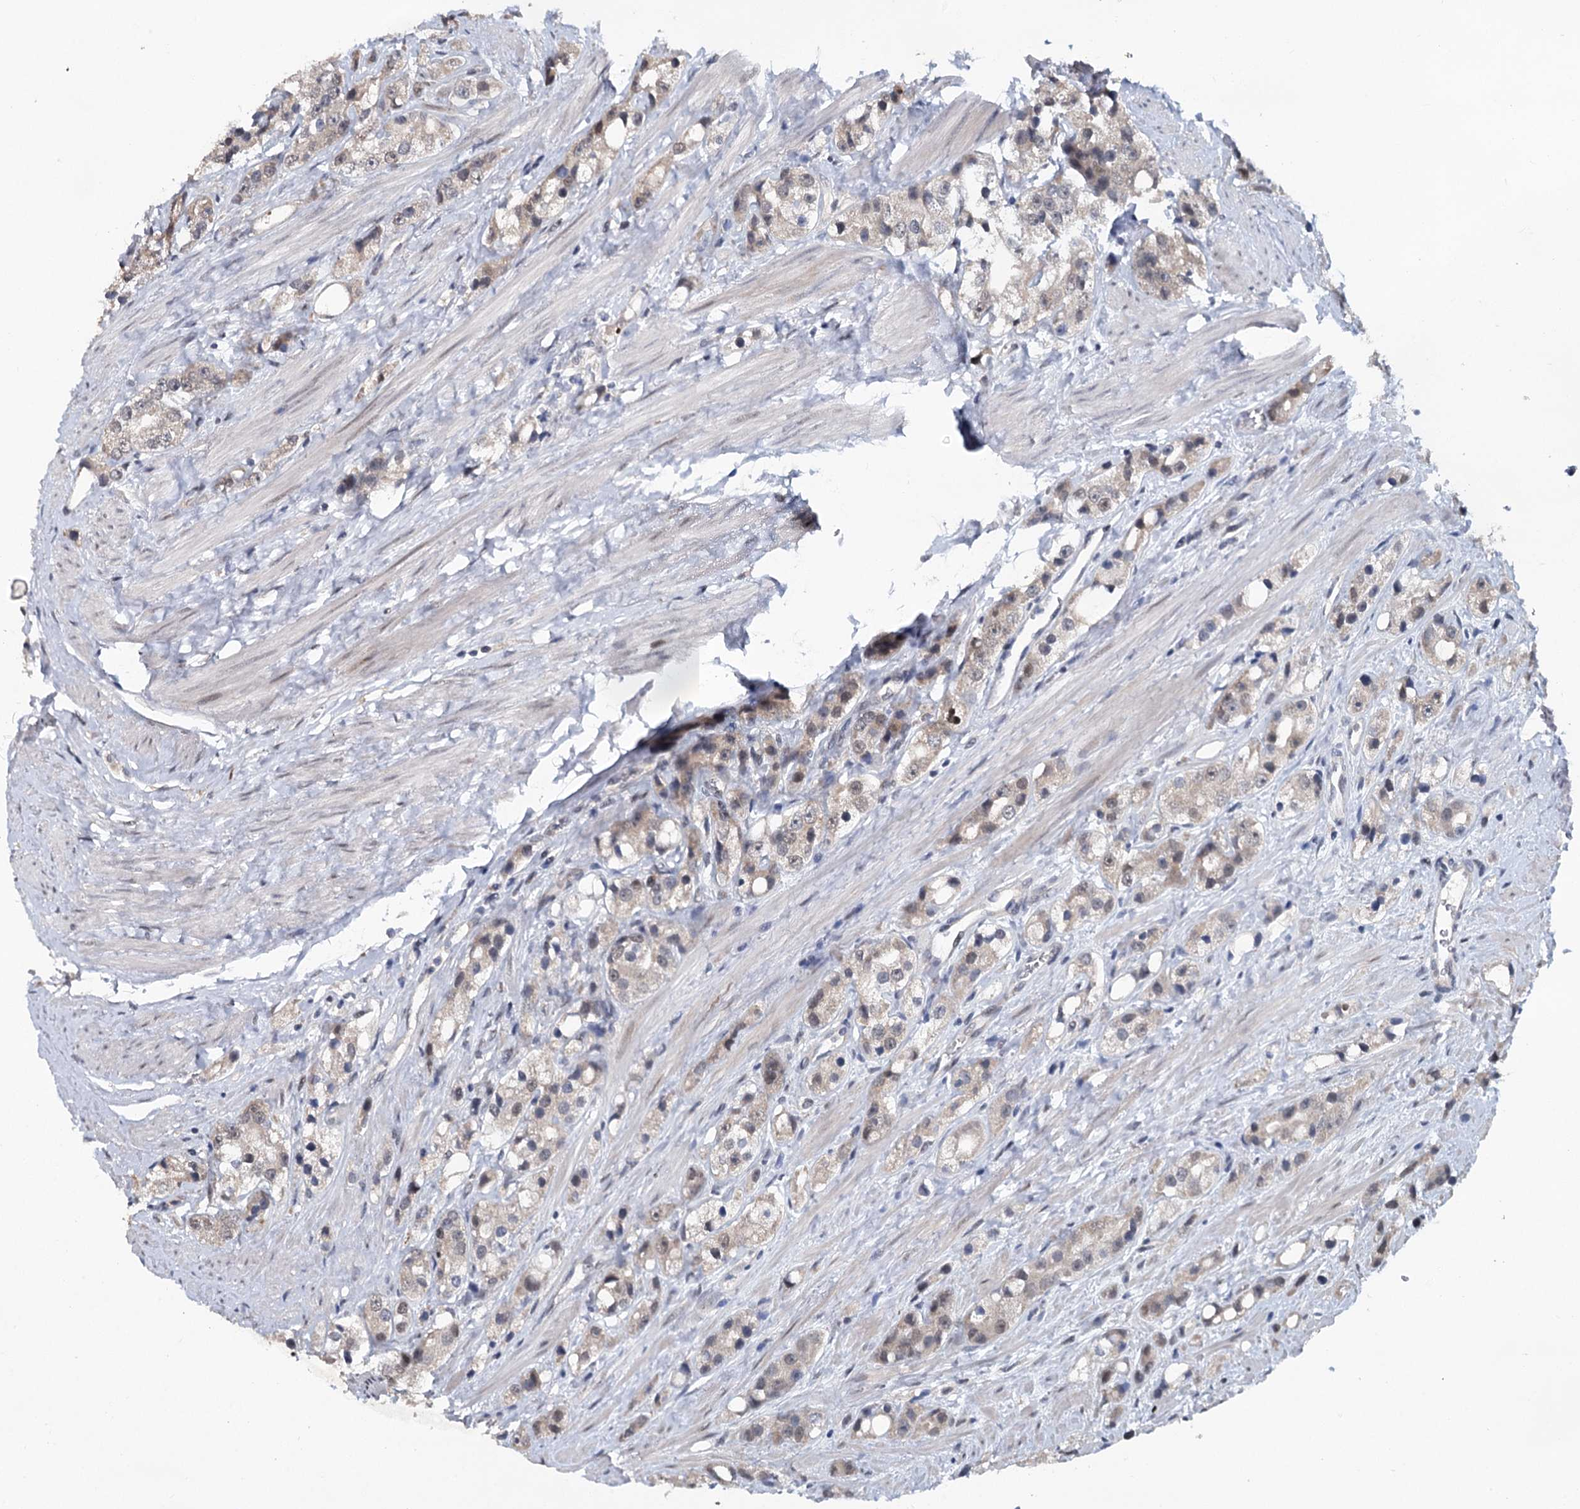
{"staining": {"intensity": "weak", "quantity": "<25%", "location": "cytoplasmic/membranous"}, "tissue": "prostate cancer", "cell_type": "Tumor cells", "image_type": "cancer", "snomed": [{"axis": "morphology", "description": "Adenocarcinoma, NOS"}, {"axis": "topography", "description": "Prostate"}], "caption": "This photomicrograph is of prostate cancer (adenocarcinoma) stained with IHC to label a protein in brown with the nuclei are counter-stained blue. There is no expression in tumor cells. (DAB IHC with hematoxylin counter stain).", "gene": "MYG1", "patient": {"sex": "male", "age": 79}}